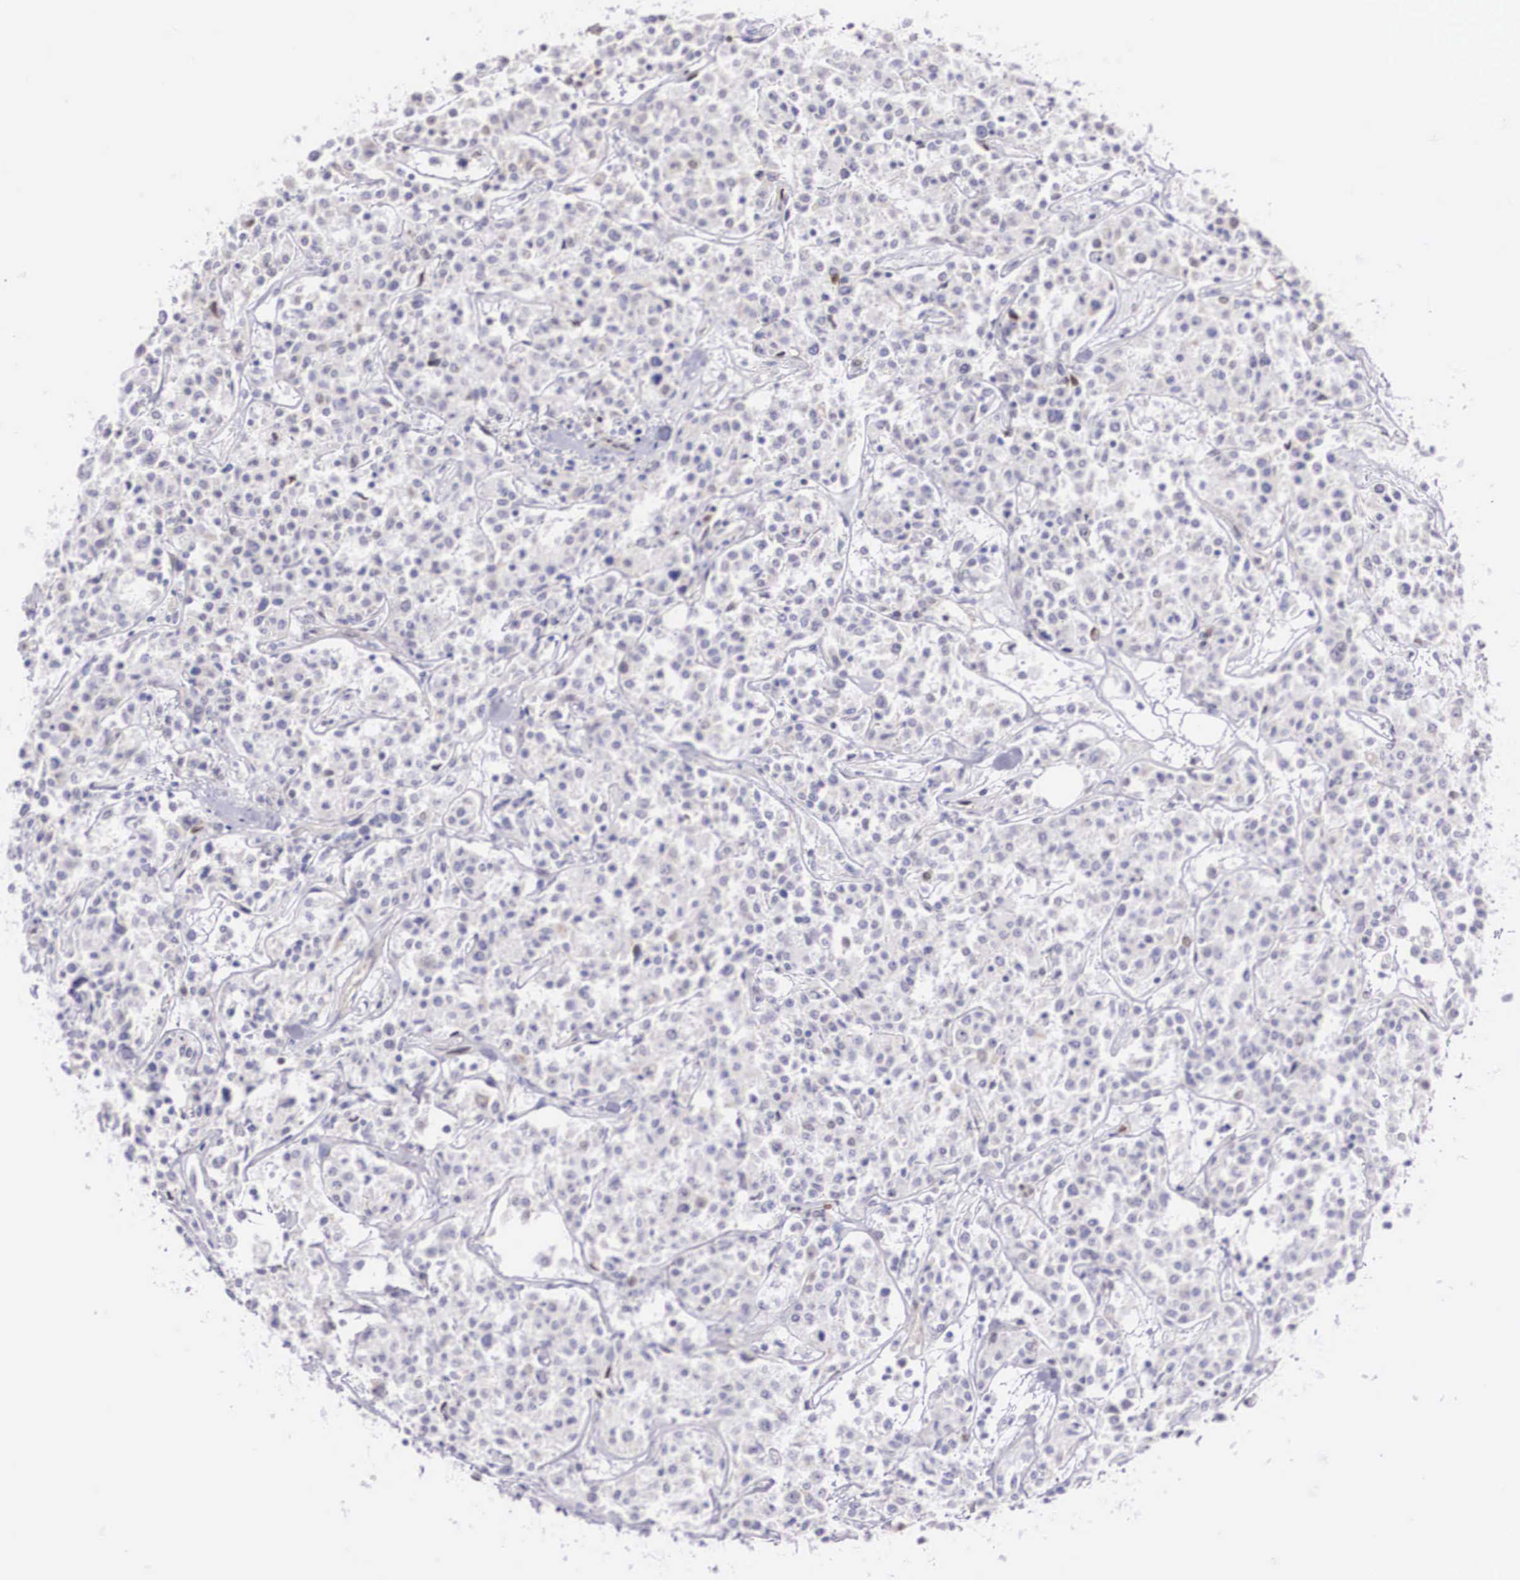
{"staining": {"intensity": "negative", "quantity": "none", "location": "none"}, "tissue": "lymphoma", "cell_type": "Tumor cells", "image_type": "cancer", "snomed": [{"axis": "morphology", "description": "Malignant lymphoma, non-Hodgkin's type, Low grade"}, {"axis": "topography", "description": "Small intestine"}], "caption": "Tumor cells are negative for brown protein staining in low-grade malignant lymphoma, non-Hodgkin's type. (Immunohistochemistry (ihc), brightfield microscopy, high magnification).", "gene": "HMGN5", "patient": {"sex": "female", "age": 59}}